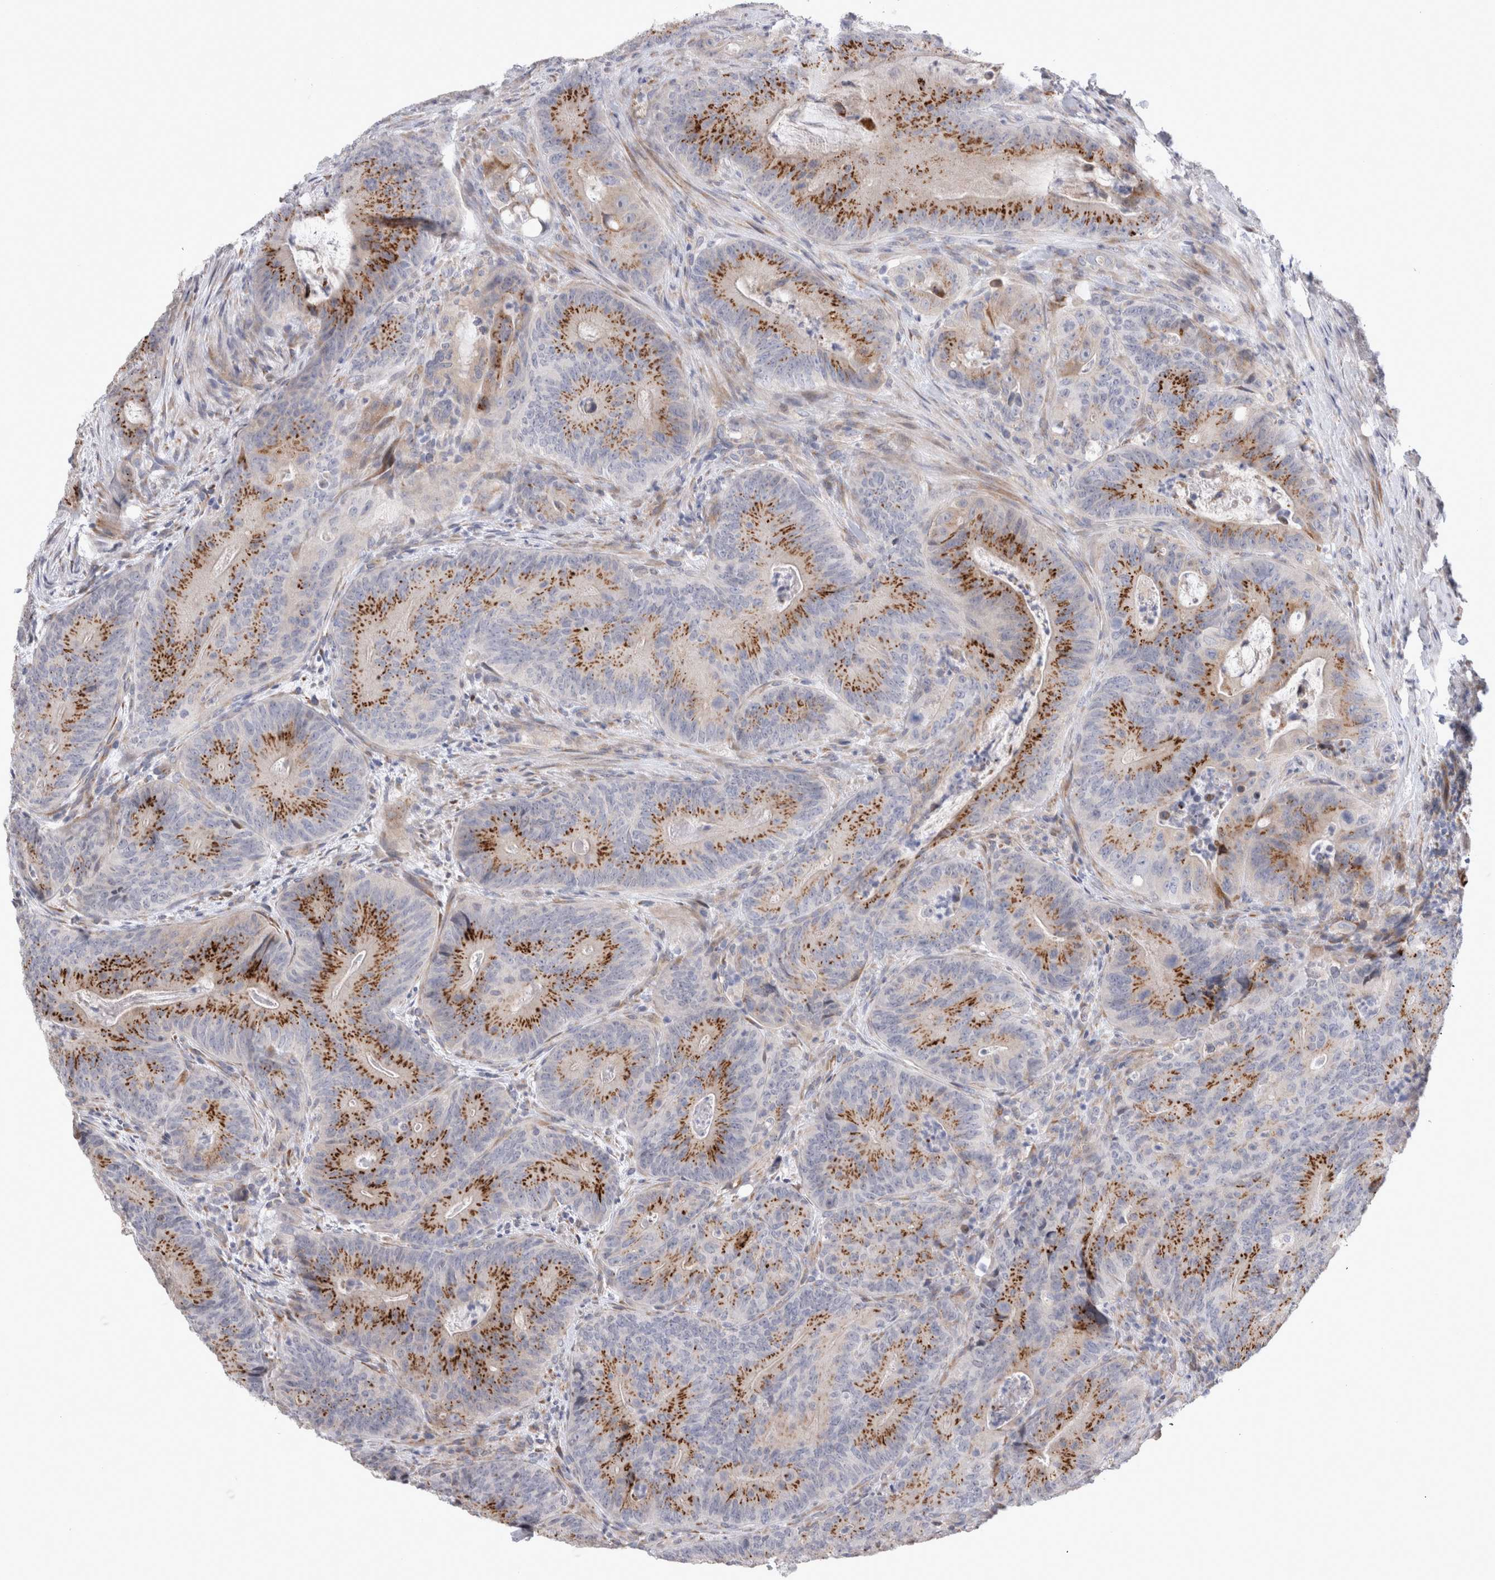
{"staining": {"intensity": "strong", "quantity": "25%-75%", "location": "cytoplasmic/membranous"}, "tissue": "colorectal cancer", "cell_type": "Tumor cells", "image_type": "cancer", "snomed": [{"axis": "morphology", "description": "Normal tissue, NOS"}, {"axis": "topography", "description": "Colon"}], "caption": "Protein expression analysis of human colorectal cancer reveals strong cytoplasmic/membranous staining in approximately 25%-75% of tumor cells. Immunohistochemistry (ihc) stains the protein in brown and the nuclei are stained blue.", "gene": "TRMT9B", "patient": {"sex": "female", "age": 82}}